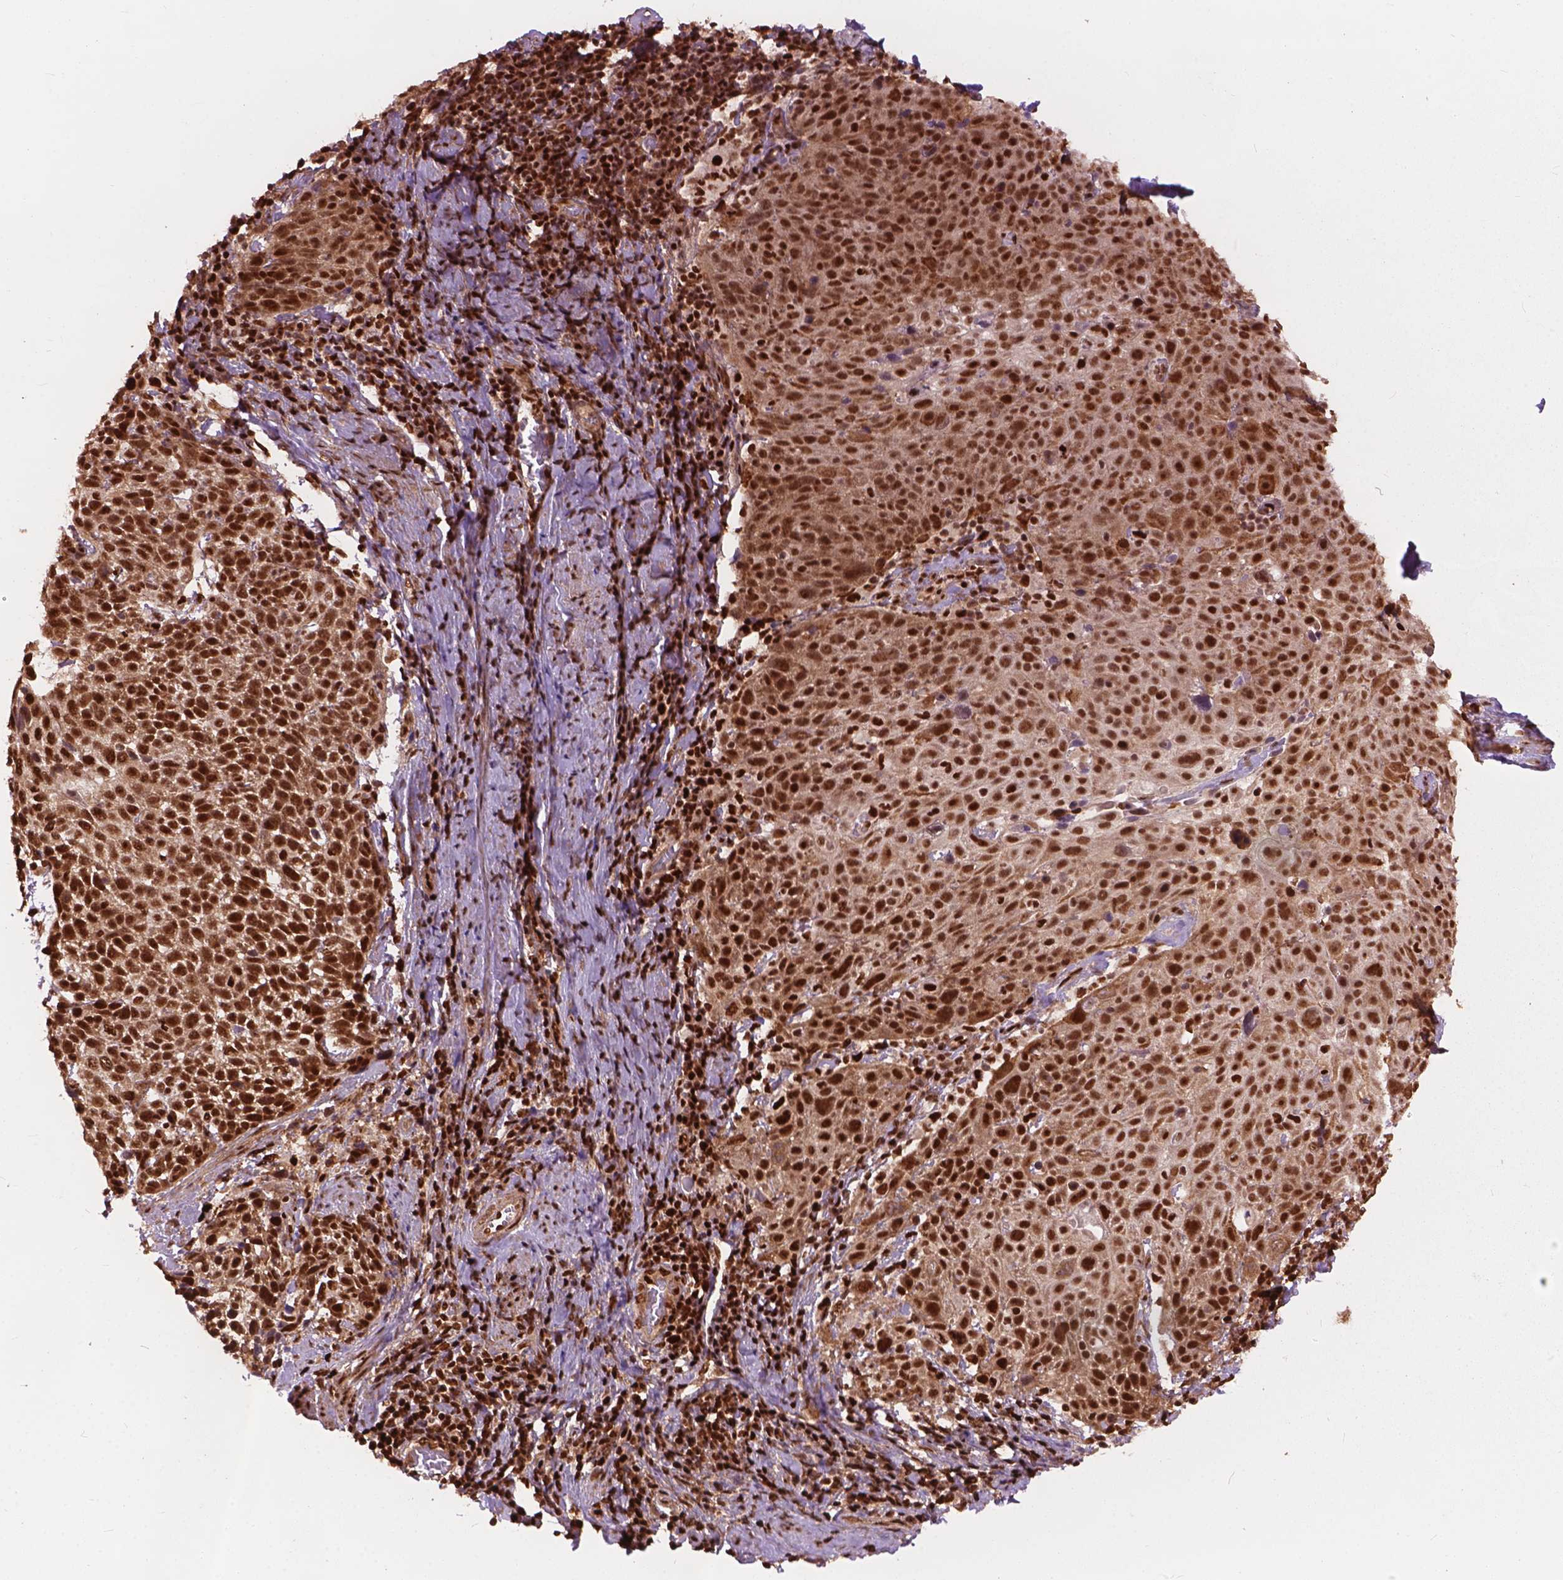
{"staining": {"intensity": "moderate", "quantity": ">75%", "location": "cytoplasmic/membranous,nuclear"}, "tissue": "cervical cancer", "cell_type": "Tumor cells", "image_type": "cancer", "snomed": [{"axis": "morphology", "description": "Squamous cell carcinoma, NOS"}, {"axis": "topography", "description": "Cervix"}], "caption": "Immunohistochemistry (IHC) histopathology image of cervical cancer stained for a protein (brown), which reveals medium levels of moderate cytoplasmic/membranous and nuclear expression in approximately >75% of tumor cells.", "gene": "ANP32B", "patient": {"sex": "female", "age": 61}}